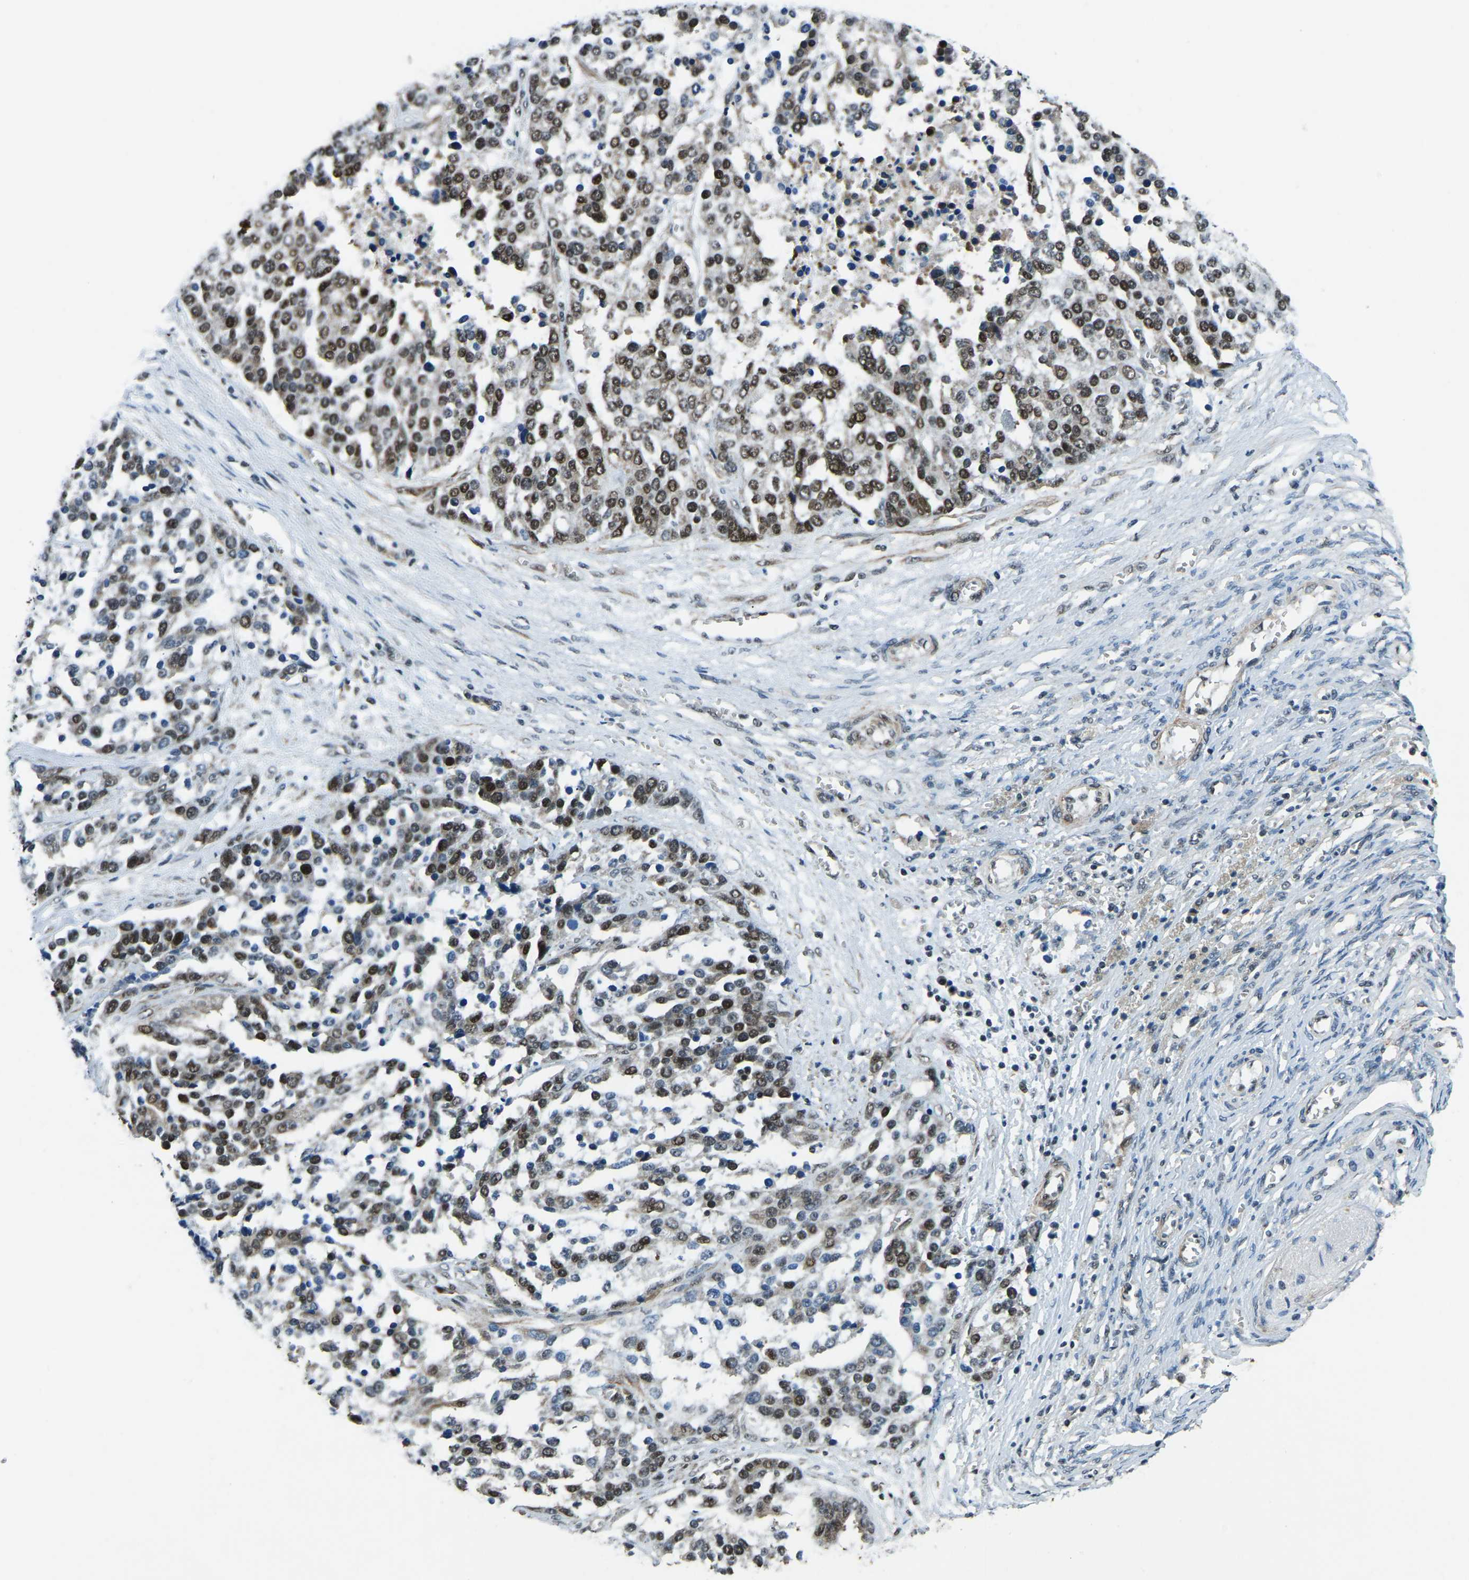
{"staining": {"intensity": "moderate", "quantity": ">75%", "location": "nuclear"}, "tissue": "ovarian cancer", "cell_type": "Tumor cells", "image_type": "cancer", "snomed": [{"axis": "morphology", "description": "Cystadenocarcinoma, serous, NOS"}, {"axis": "topography", "description": "Ovary"}], "caption": "Human ovarian serous cystadenocarcinoma stained with a brown dye displays moderate nuclear positive staining in about >75% of tumor cells.", "gene": "PRCC", "patient": {"sex": "female", "age": 44}}